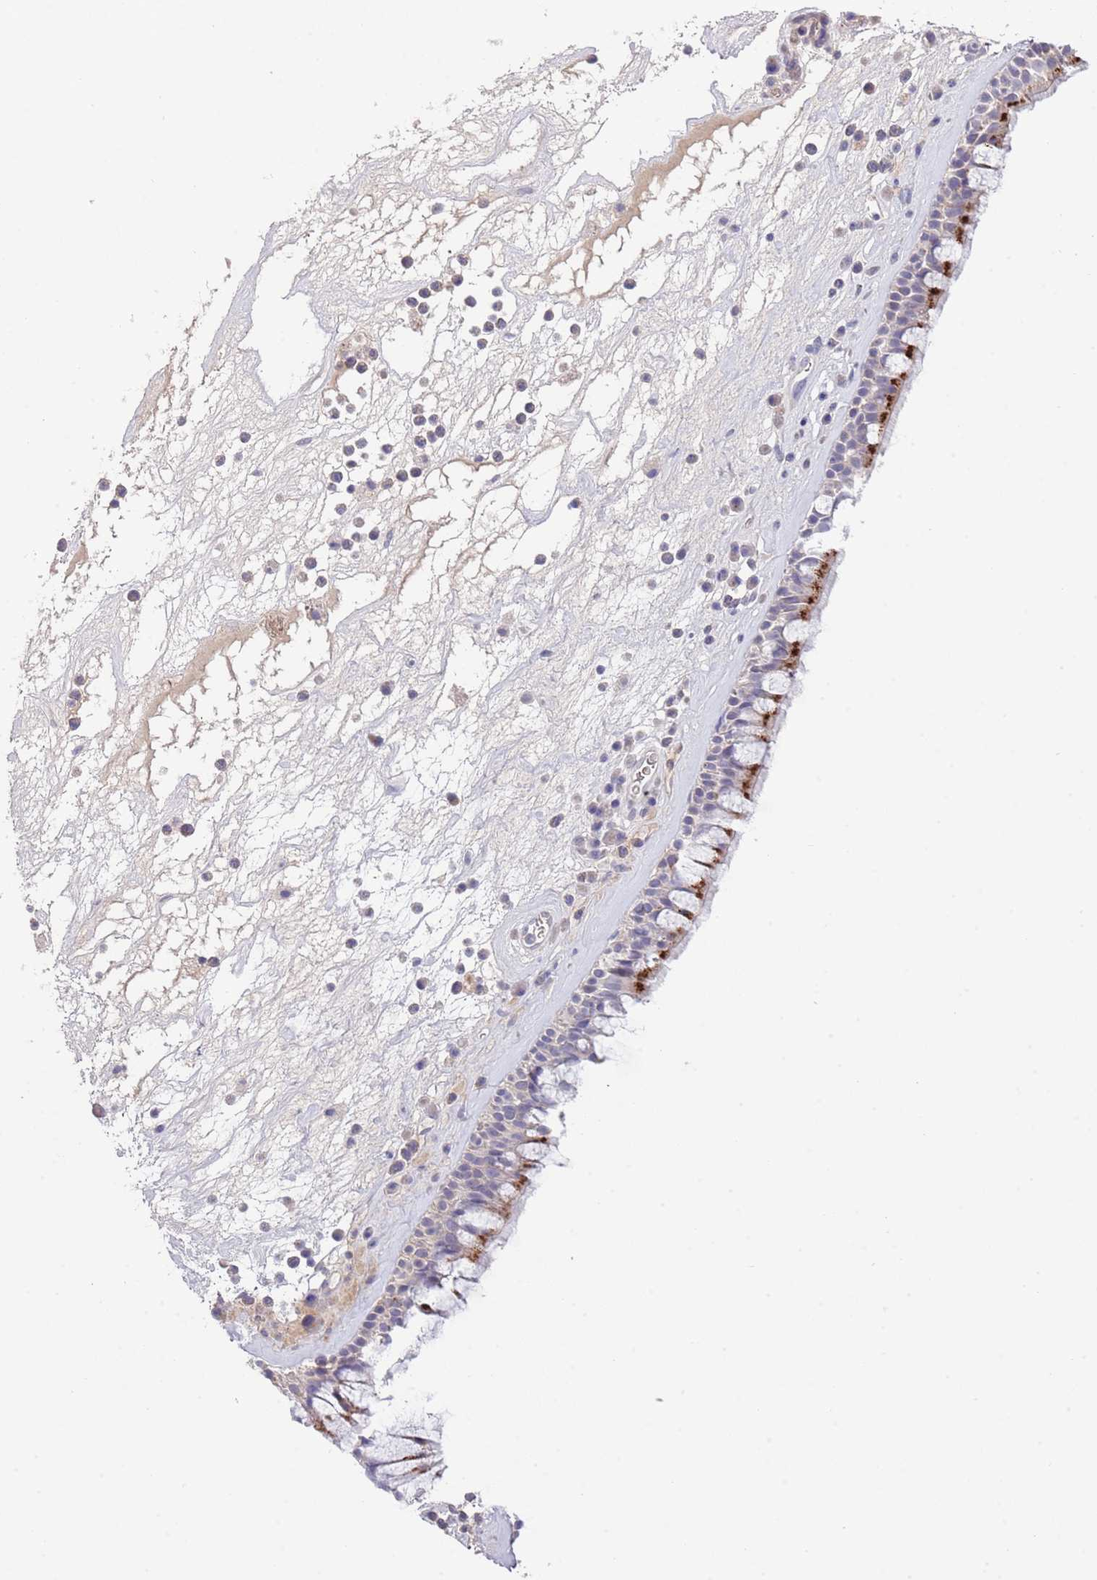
{"staining": {"intensity": "strong", "quantity": "<25%", "location": "cytoplasmic/membranous"}, "tissue": "nasopharynx", "cell_type": "Respiratory epithelial cells", "image_type": "normal", "snomed": [{"axis": "morphology", "description": "Normal tissue, NOS"}, {"axis": "morphology", "description": "Squamous cell carcinoma, NOS"}, {"axis": "topography", "description": "Nasopharynx"}, {"axis": "topography", "description": "Head-Neck"}], "caption": "Benign nasopharynx displays strong cytoplasmic/membranous staining in approximately <25% of respiratory epithelial cells.", "gene": "ABHD17A", "patient": {"sex": "male", "age": 85}}